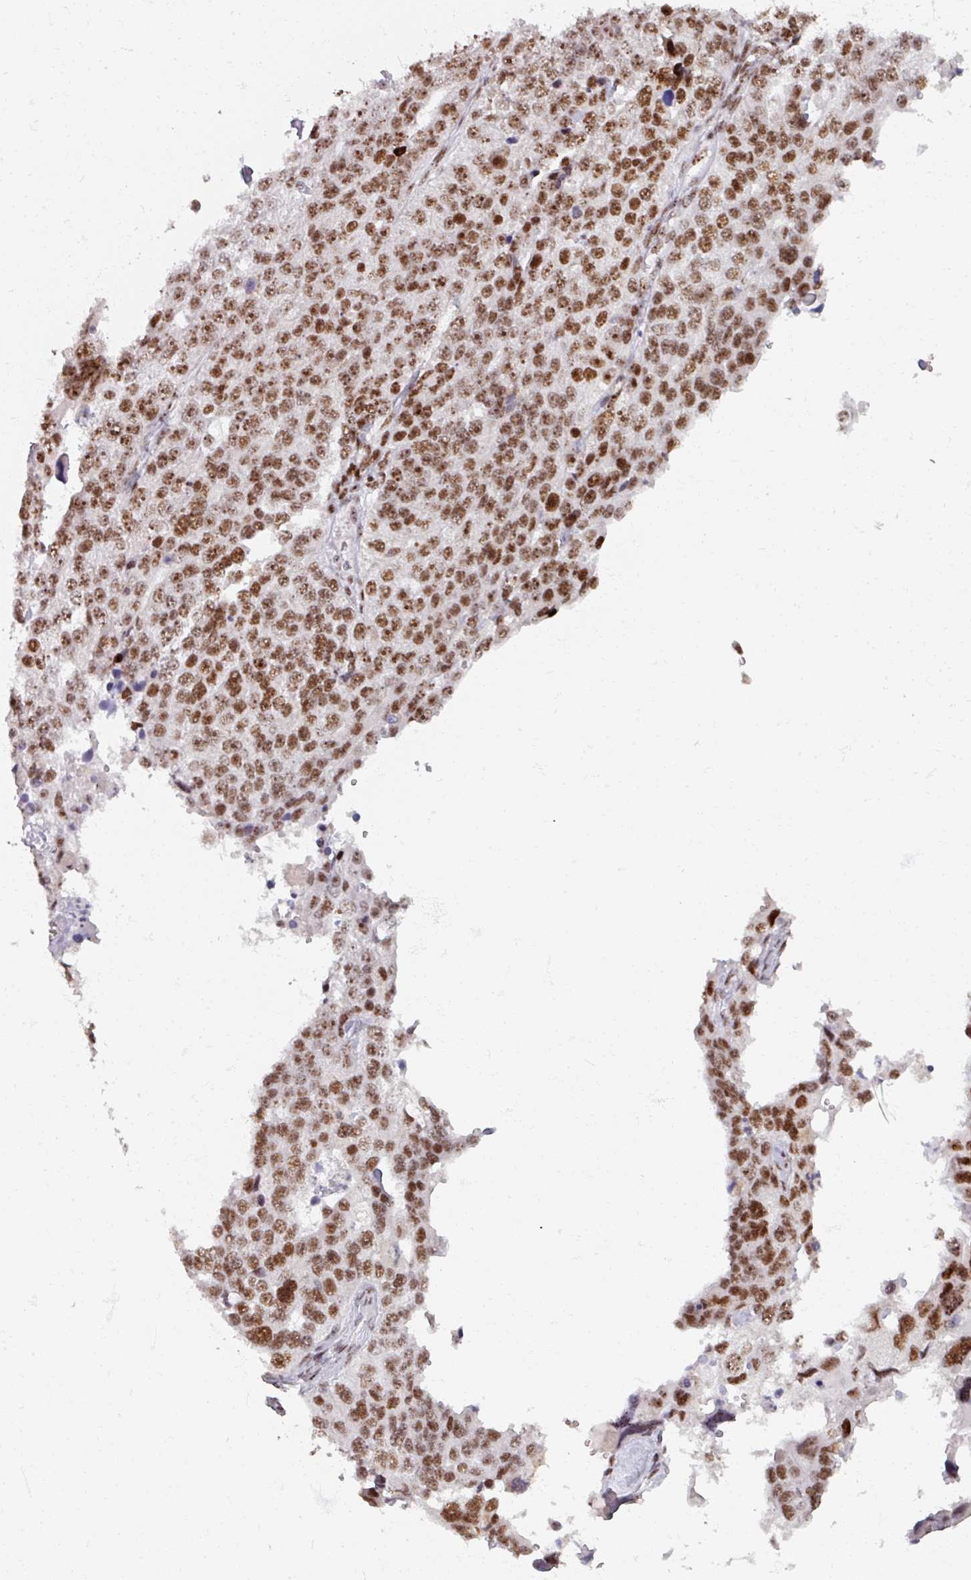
{"staining": {"intensity": "moderate", "quantity": ">75%", "location": "nuclear"}, "tissue": "ovarian cancer", "cell_type": "Tumor cells", "image_type": "cancer", "snomed": [{"axis": "morphology", "description": "Cystadenocarcinoma, serous, NOS"}, {"axis": "topography", "description": "Ovary"}], "caption": "Human ovarian cancer (serous cystadenocarcinoma) stained for a protein (brown) shows moderate nuclear positive expression in about >75% of tumor cells.", "gene": "ADAR", "patient": {"sex": "female", "age": 76}}